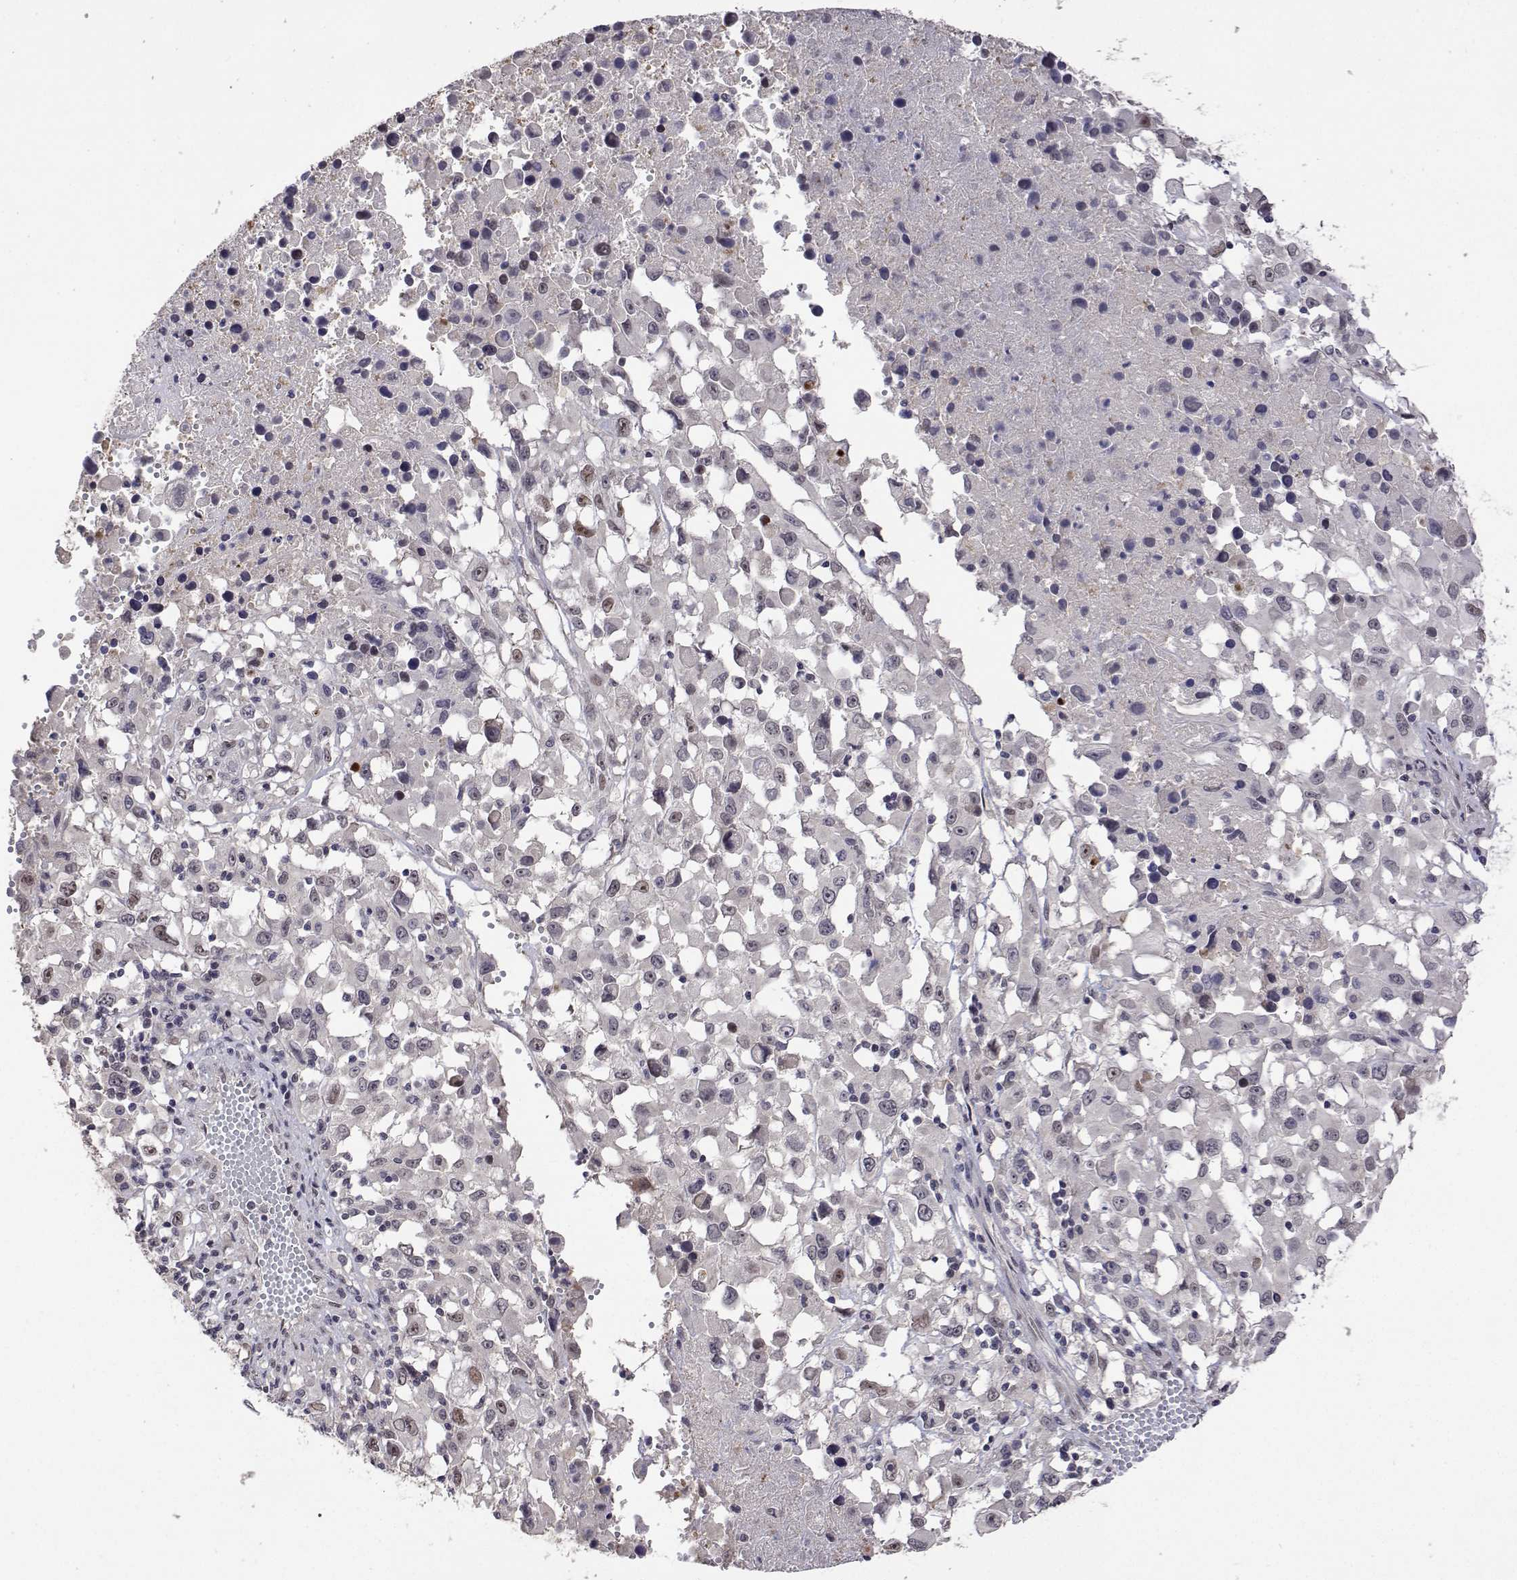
{"staining": {"intensity": "negative", "quantity": "none", "location": "none"}, "tissue": "melanoma", "cell_type": "Tumor cells", "image_type": "cancer", "snomed": [{"axis": "morphology", "description": "Malignant melanoma, Metastatic site"}, {"axis": "topography", "description": "Soft tissue"}], "caption": "This image is of melanoma stained with immunohistochemistry to label a protein in brown with the nuclei are counter-stained blue. There is no expression in tumor cells.", "gene": "HNRNPA0", "patient": {"sex": "male", "age": 50}}